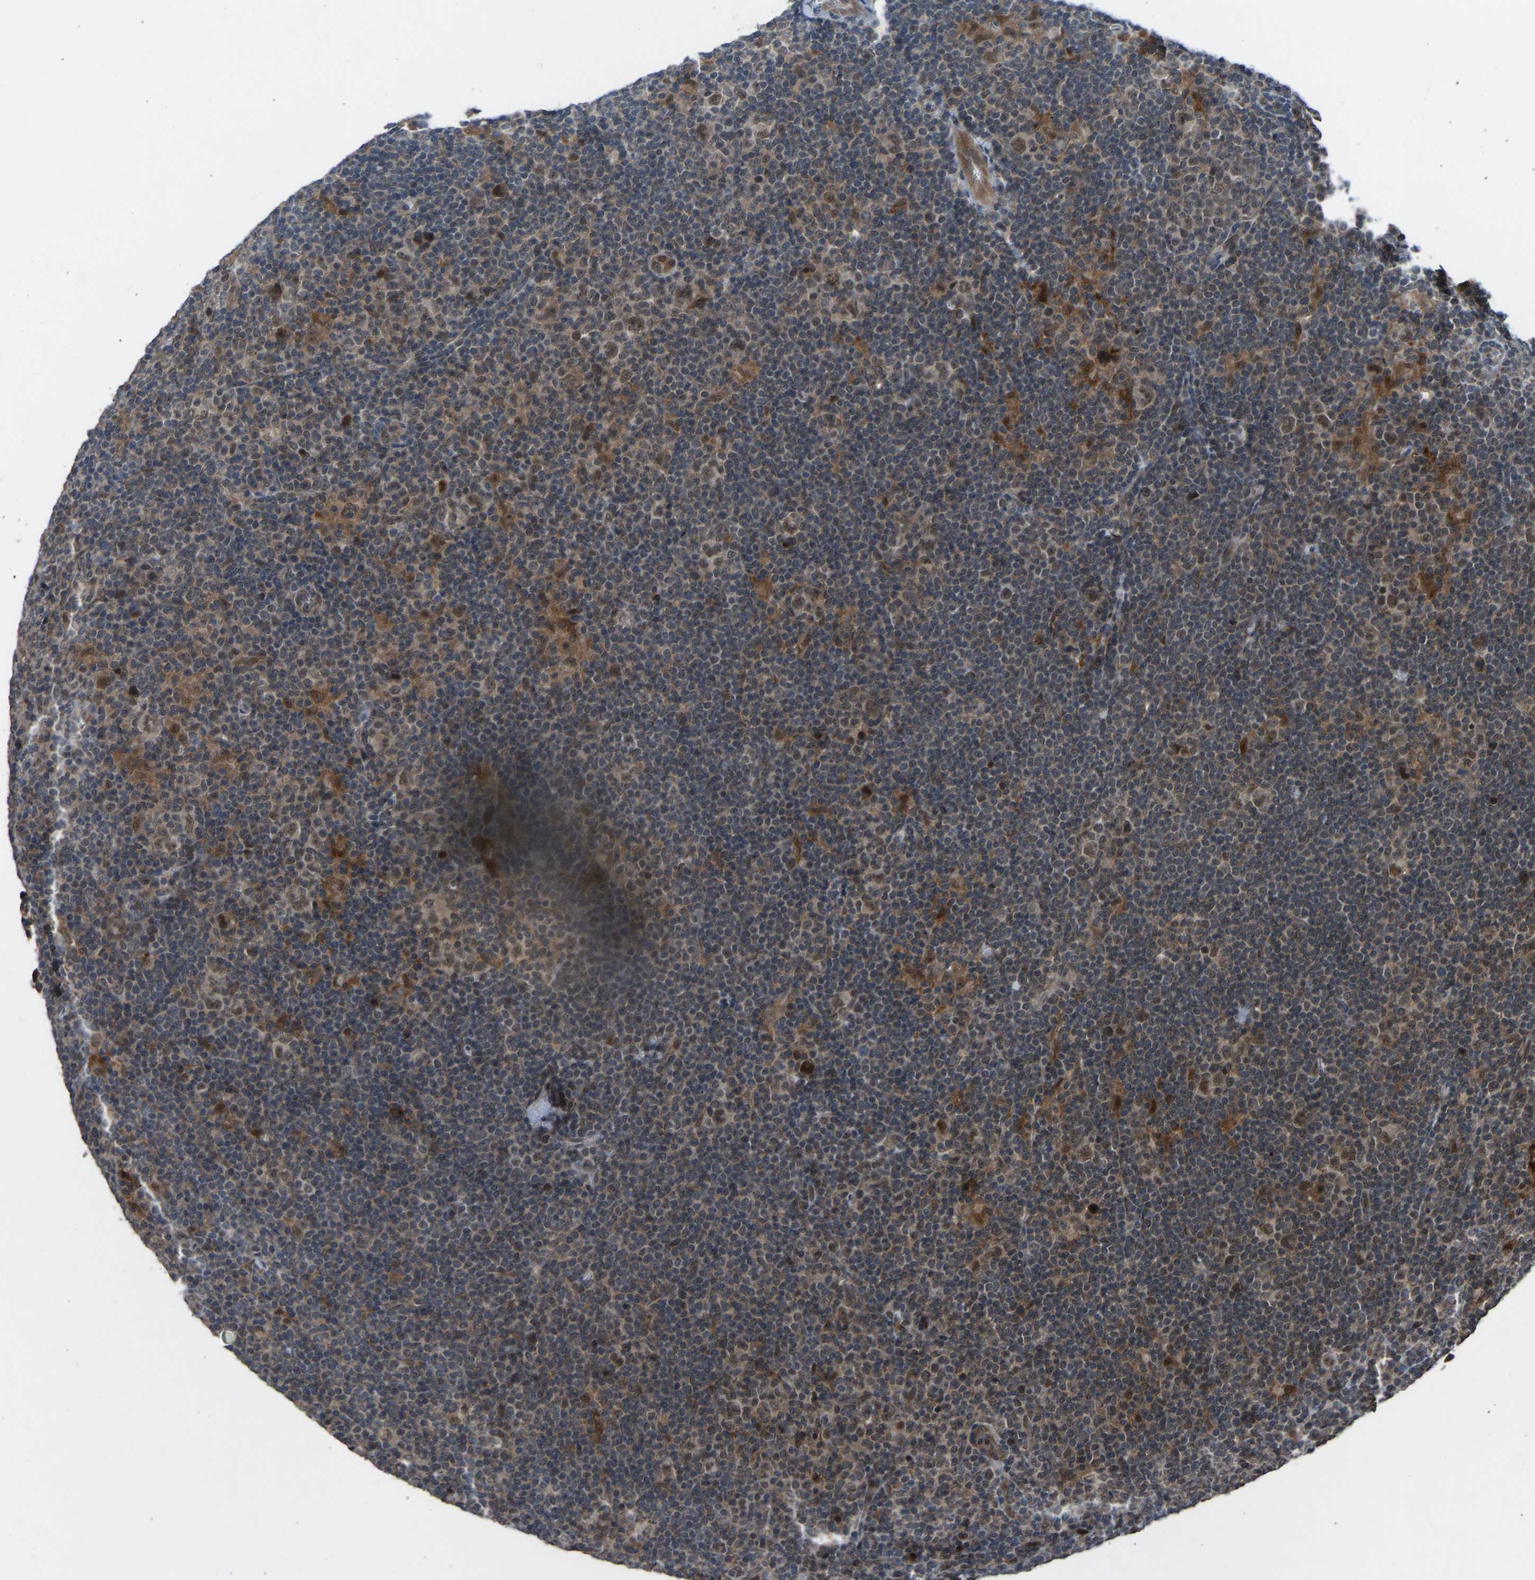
{"staining": {"intensity": "moderate", "quantity": ">75%", "location": "nuclear"}, "tissue": "lymphoma", "cell_type": "Tumor cells", "image_type": "cancer", "snomed": [{"axis": "morphology", "description": "Hodgkin's disease, NOS"}, {"axis": "topography", "description": "Lymph node"}], "caption": "DAB (3,3'-diaminobenzidine) immunohistochemical staining of human Hodgkin's disease reveals moderate nuclear protein staining in approximately >75% of tumor cells.", "gene": "SLC43A1", "patient": {"sex": "female", "age": 57}}